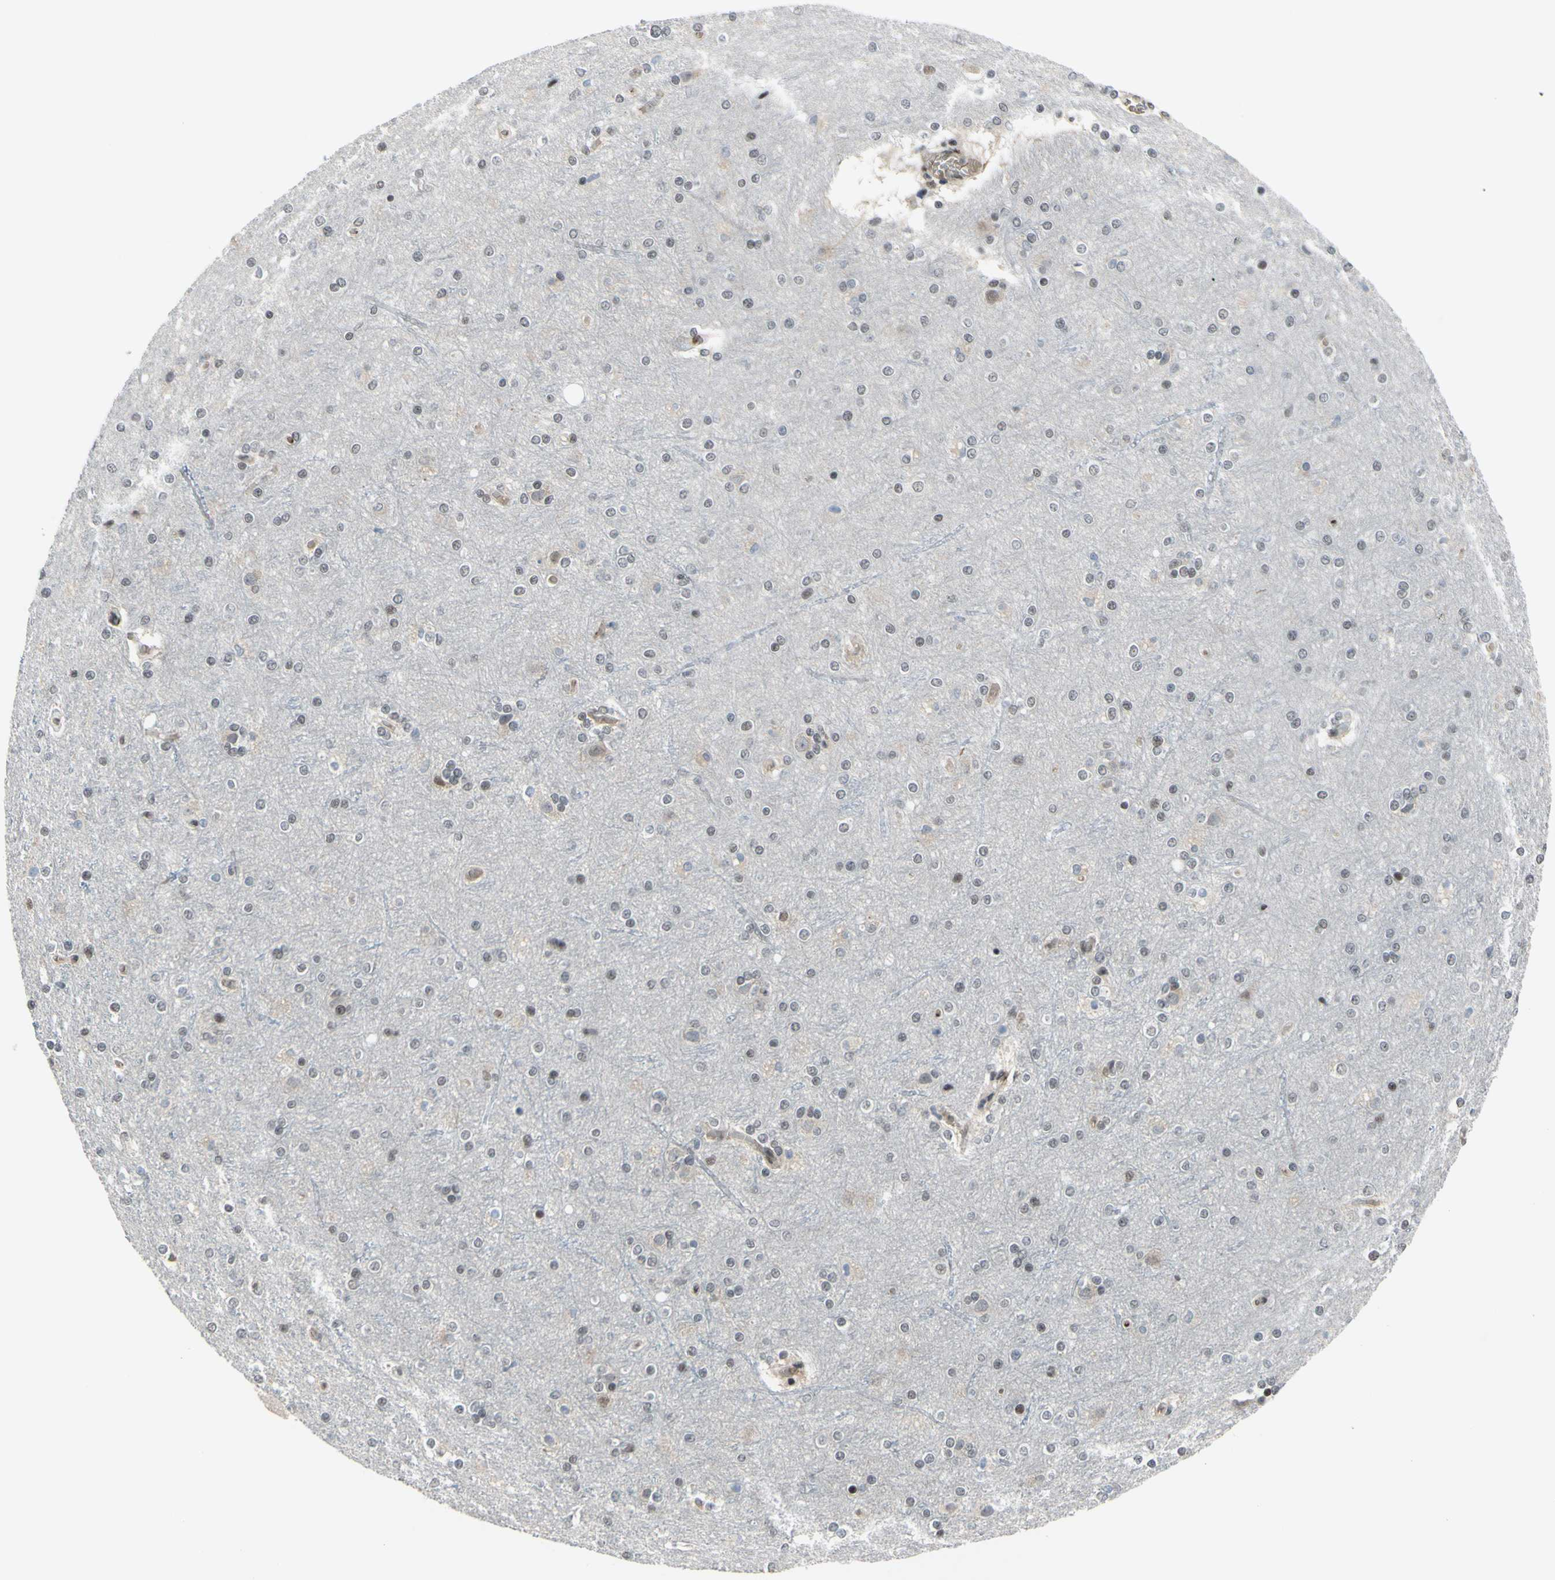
{"staining": {"intensity": "moderate", "quantity": "25%-75%", "location": "cytoplasmic/membranous"}, "tissue": "cerebral cortex", "cell_type": "Endothelial cells", "image_type": "normal", "snomed": [{"axis": "morphology", "description": "Normal tissue, NOS"}, {"axis": "topography", "description": "Cerebral cortex"}], "caption": "Protein staining demonstrates moderate cytoplasmic/membranous positivity in about 25%-75% of endothelial cells in benign cerebral cortex. (Stains: DAB (3,3'-diaminobenzidine) in brown, nuclei in blue, Microscopy: brightfield microscopy at high magnification).", "gene": "THAP12", "patient": {"sex": "female", "age": 54}}